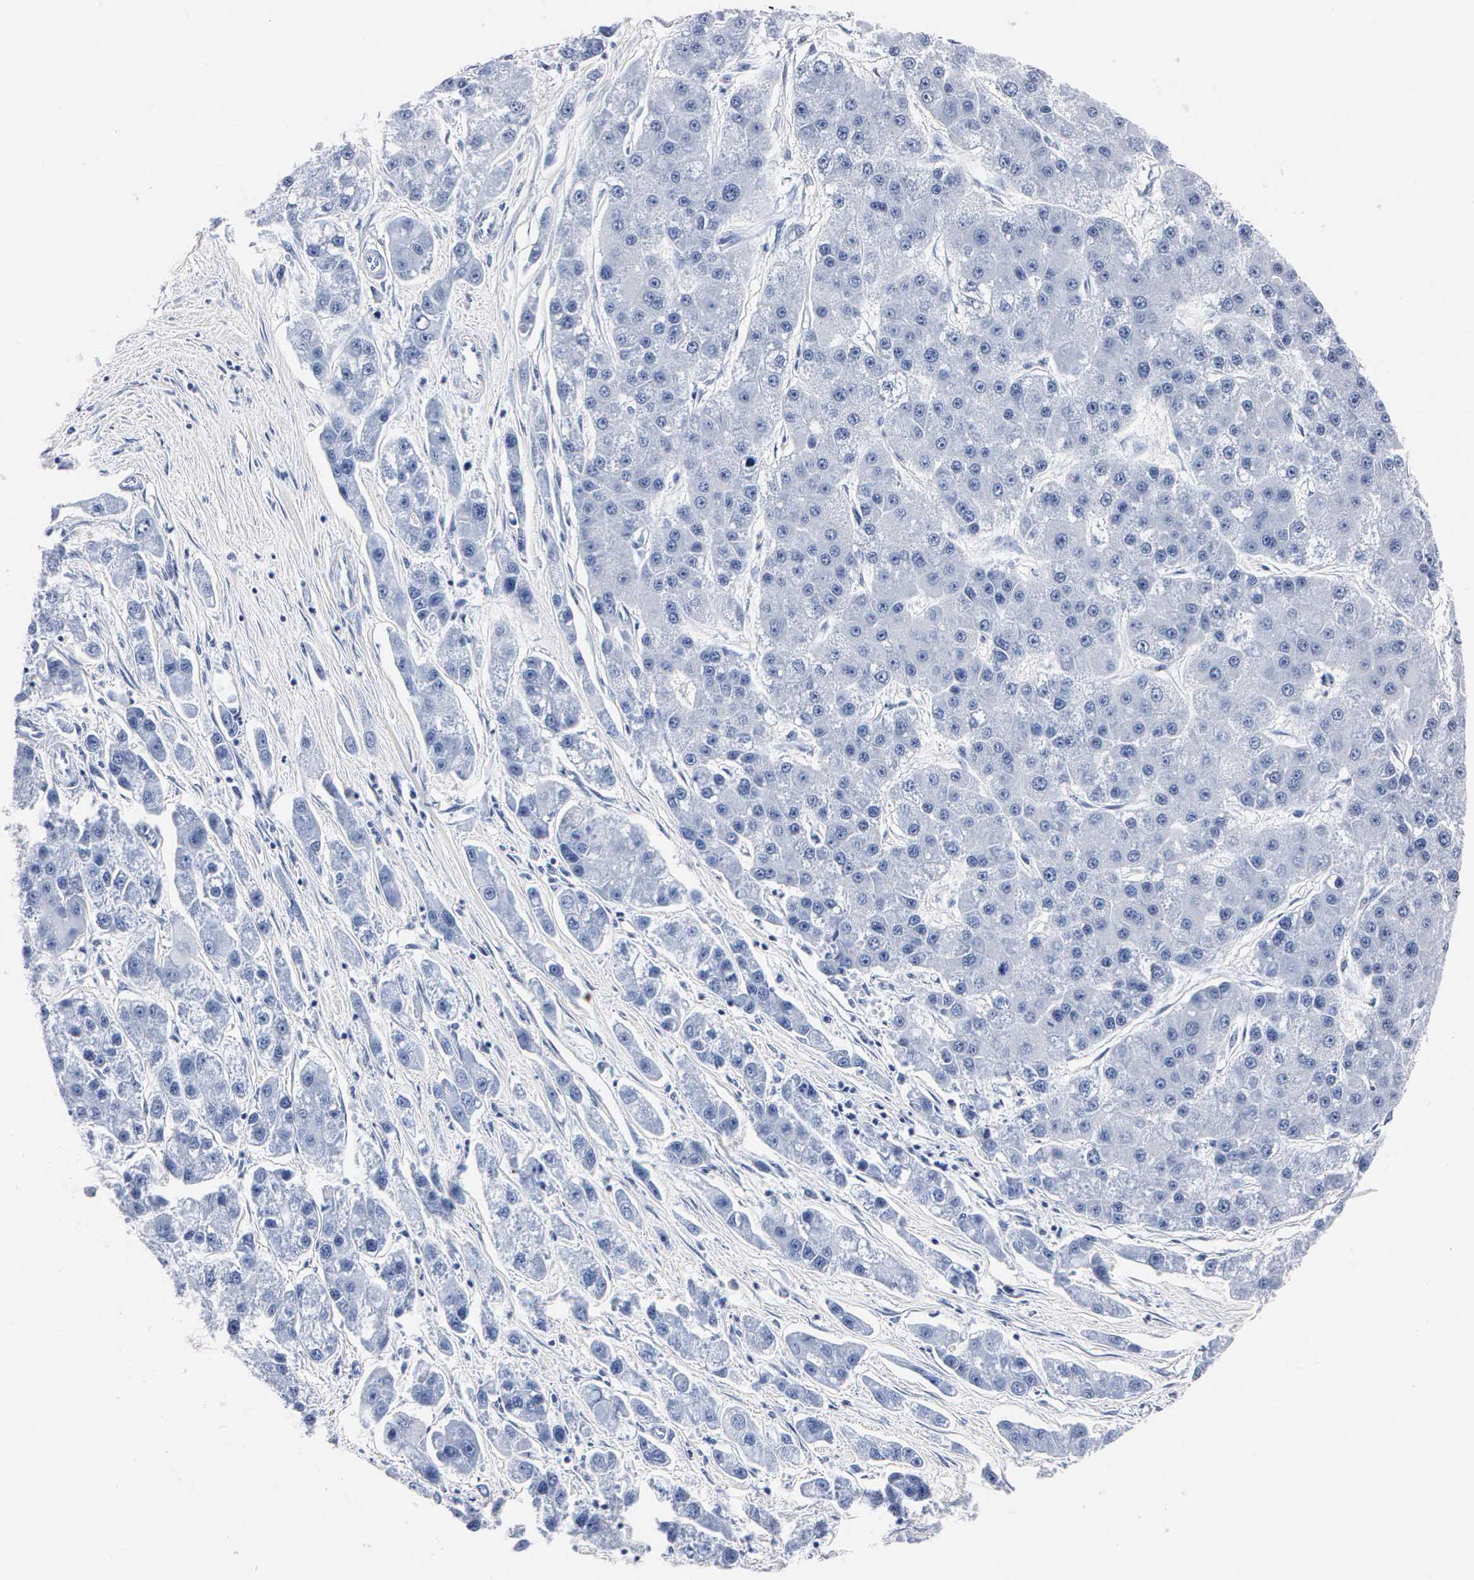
{"staining": {"intensity": "negative", "quantity": "none", "location": "none"}, "tissue": "liver cancer", "cell_type": "Tumor cells", "image_type": "cancer", "snomed": [{"axis": "morphology", "description": "Carcinoma, Hepatocellular, NOS"}, {"axis": "topography", "description": "Liver"}], "caption": "High magnification brightfield microscopy of liver cancer (hepatocellular carcinoma) stained with DAB (3,3'-diaminobenzidine) (brown) and counterstained with hematoxylin (blue): tumor cells show no significant expression.", "gene": "MB", "patient": {"sex": "female", "age": 85}}